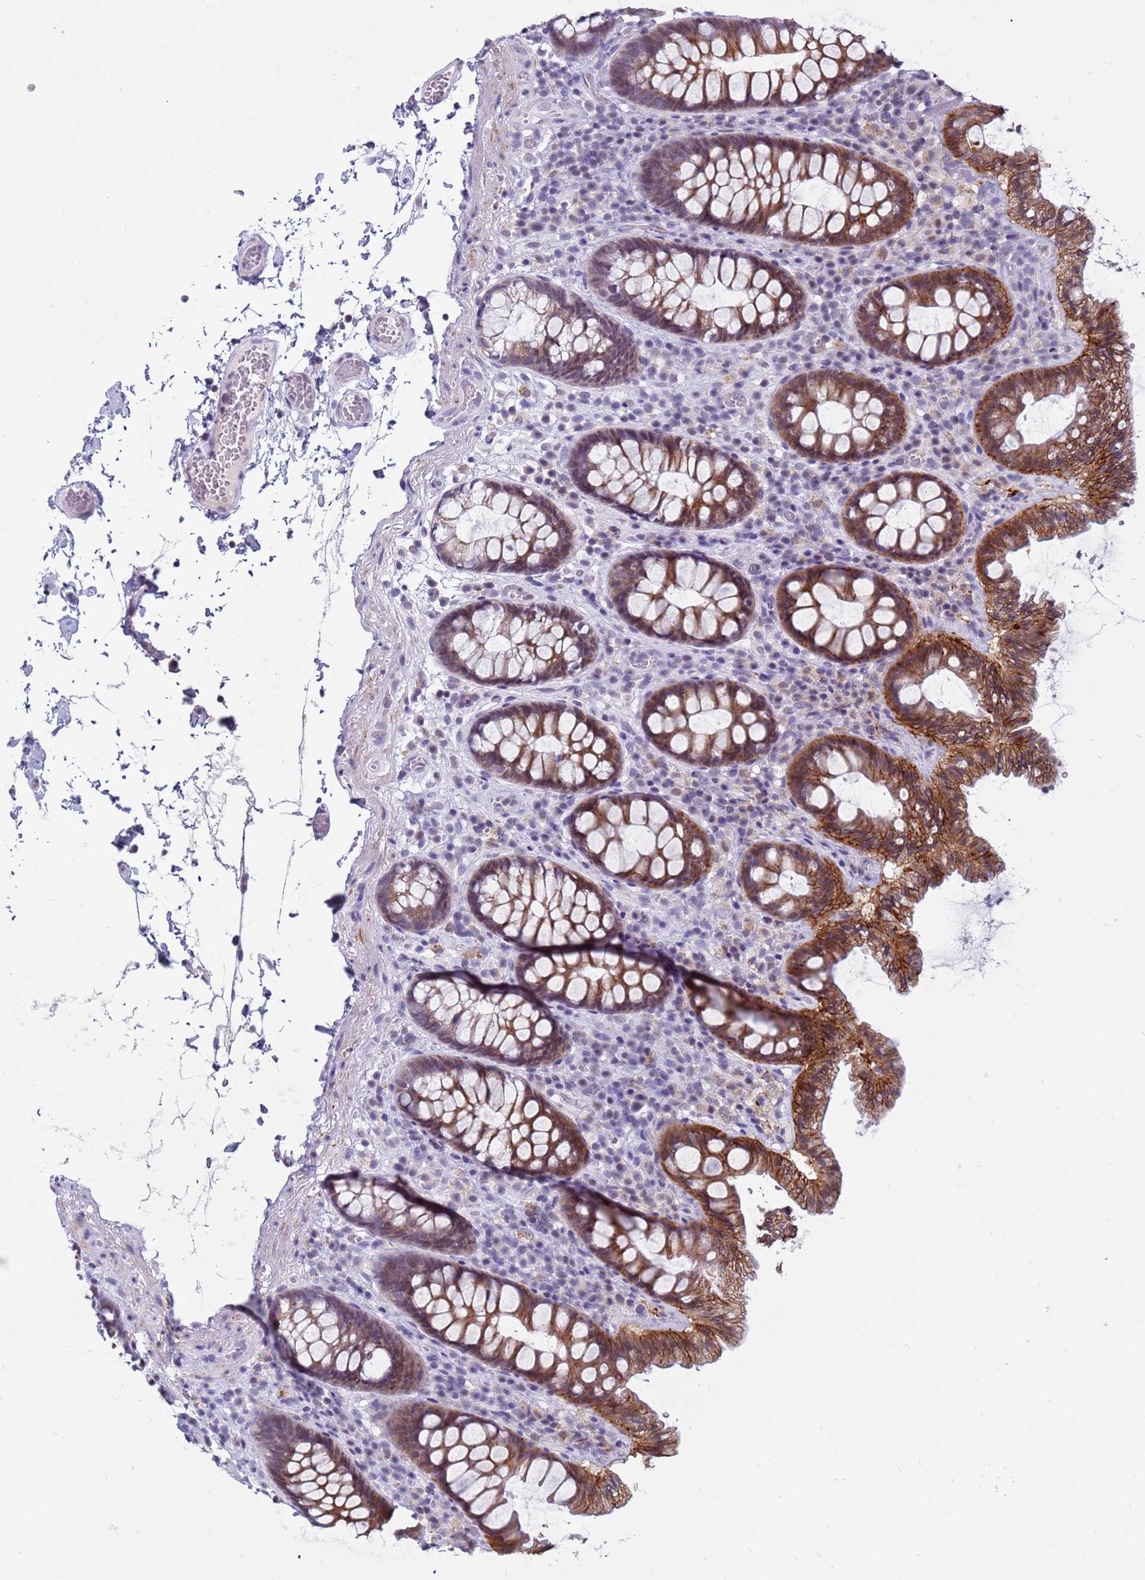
{"staining": {"intensity": "negative", "quantity": "none", "location": "none"}, "tissue": "colon", "cell_type": "Endothelial cells", "image_type": "normal", "snomed": [{"axis": "morphology", "description": "Normal tissue, NOS"}, {"axis": "topography", "description": "Colon"}], "caption": "Micrograph shows no significant protein positivity in endothelial cells of benign colon.", "gene": "CDK2AP2", "patient": {"sex": "male", "age": 84}}